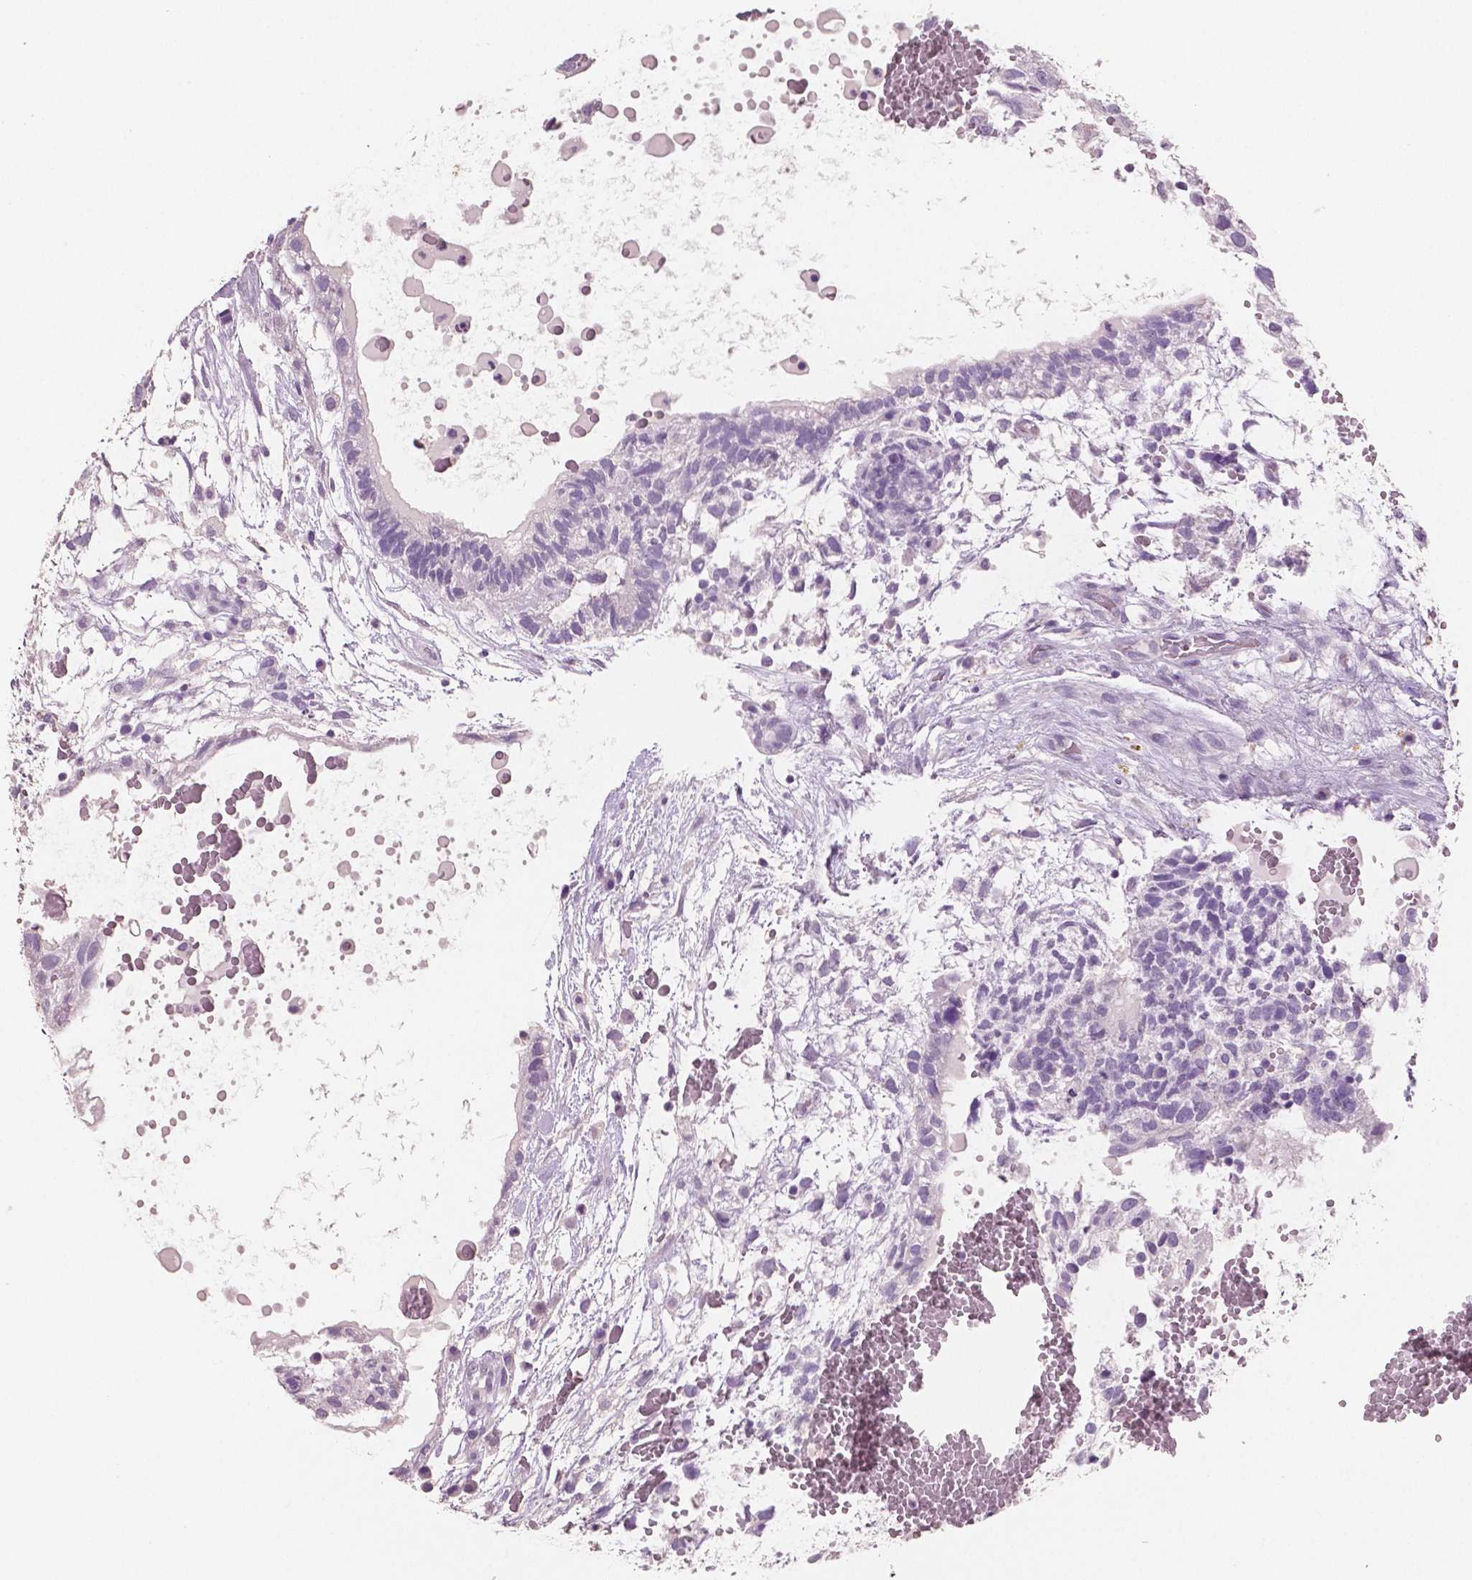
{"staining": {"intensity": "negative", "quantity": "none", "location": "none"}, "tissue": "testis cancer", "cell_type": "Tumor cells", "image_type": "cancer", "snomed": [{"axis": "morphology", "description": "Normal tissue, NOS"}, {"axis": "morphology", "description": "Carcinoma, Embryonal, NOS"}, {"axis": "topography", "description": "Testis"}], "caption": "Immunohistochemistry (IHC) of human embryonal carcinoma (testis) displays no staining in tumor cells.", "gene": "NECAB2", "patient": {"sex": "male", "age": 32}}